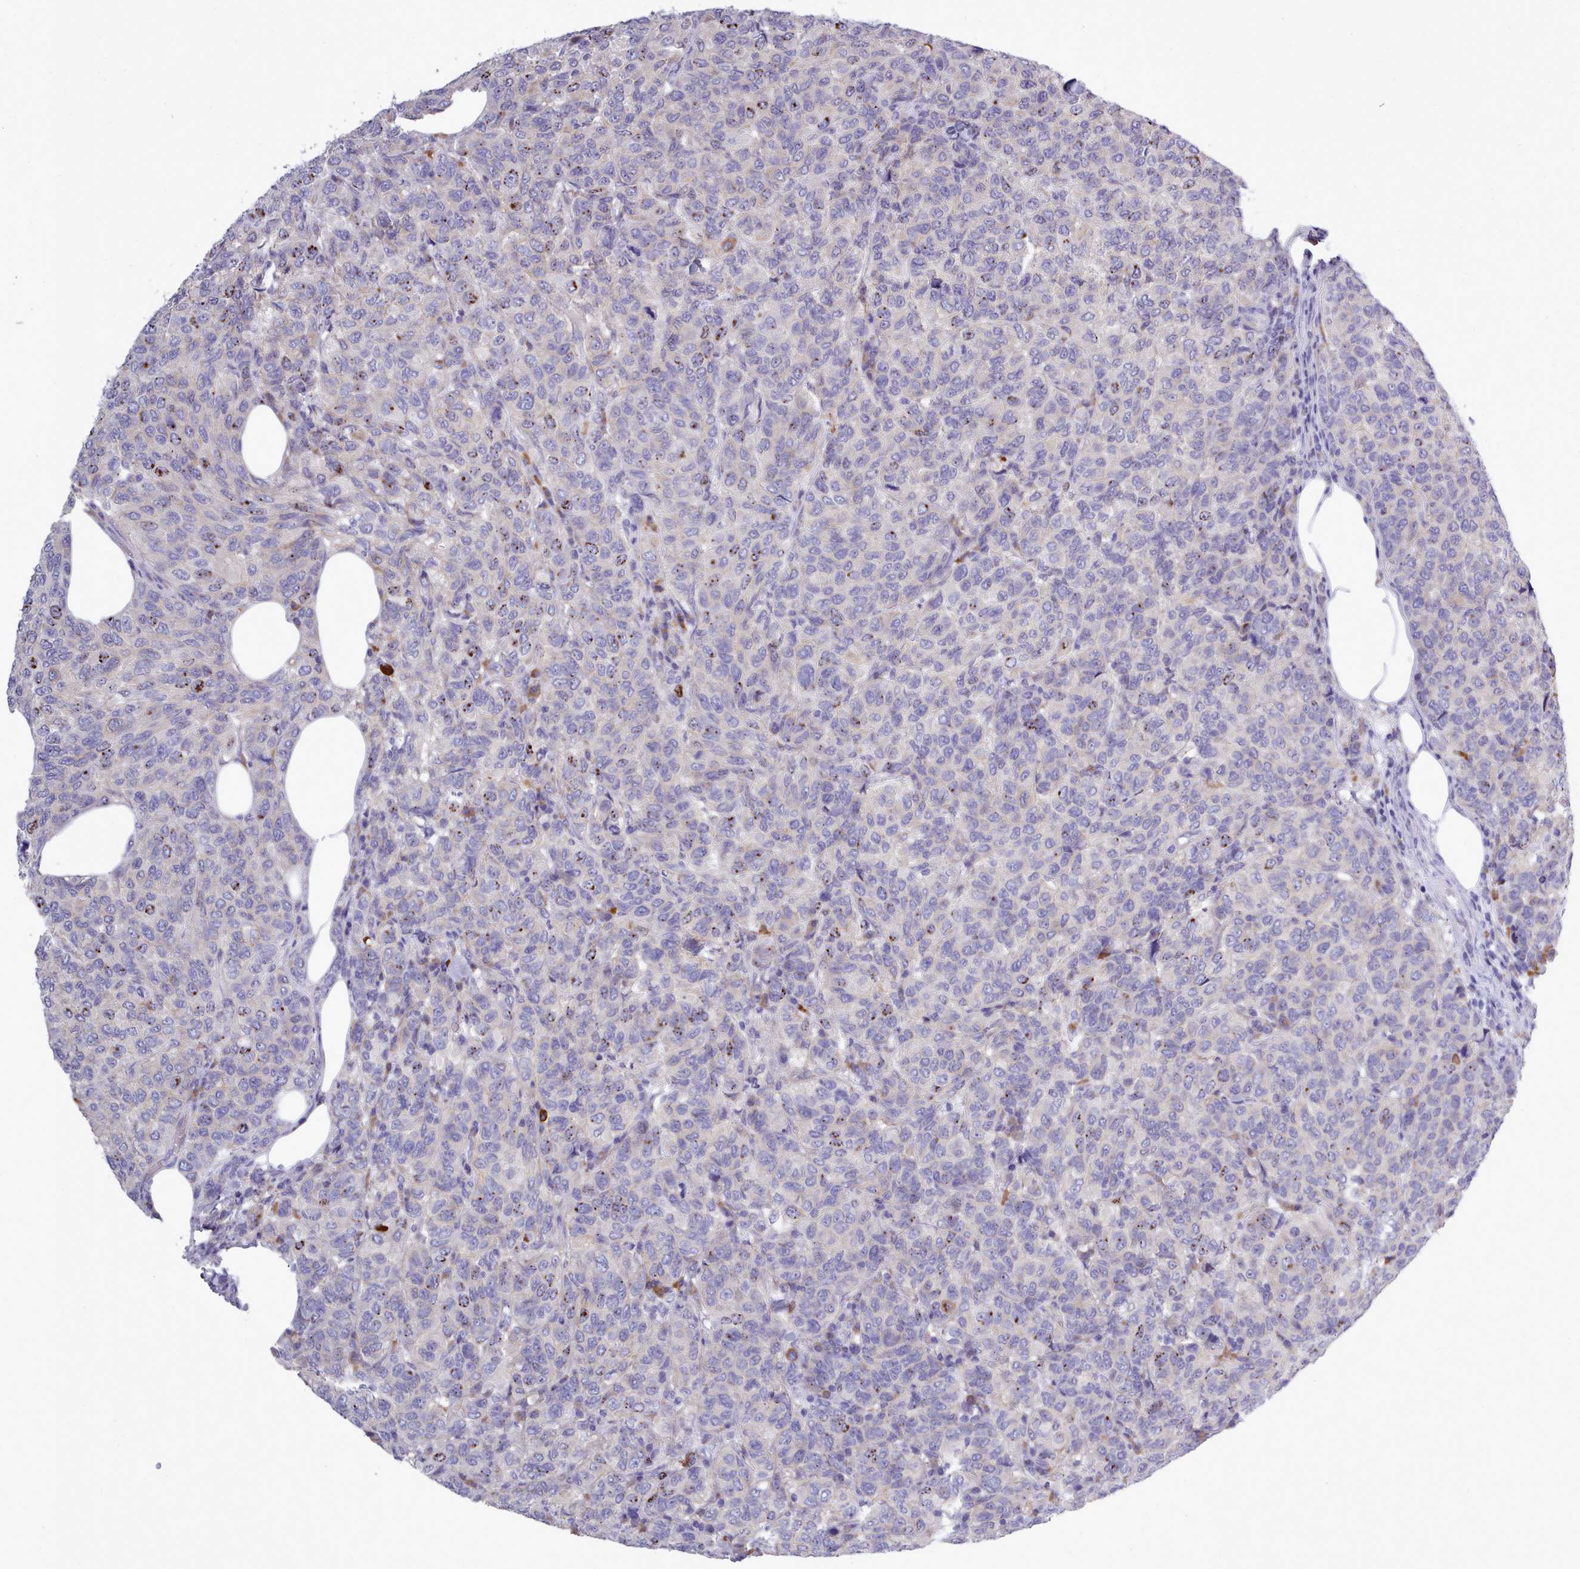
{"staining": {"intensity": "negative", "quantity": "none", "location": "none"}, "tissue": "breast cancer", "cell_type": "Tumor cells", "image_type": "cancer", "snomed": [{"axis": "morphology", "description": "Duct carcinoma"}, {"axis": "topography", "description": "Breast"}], "caption": "Tumor cells are negative for brown protein staining in invasive ductal carcinoma (breast).", "gene": "XKR8", "patient": {"sex": "female", "age": 55}}